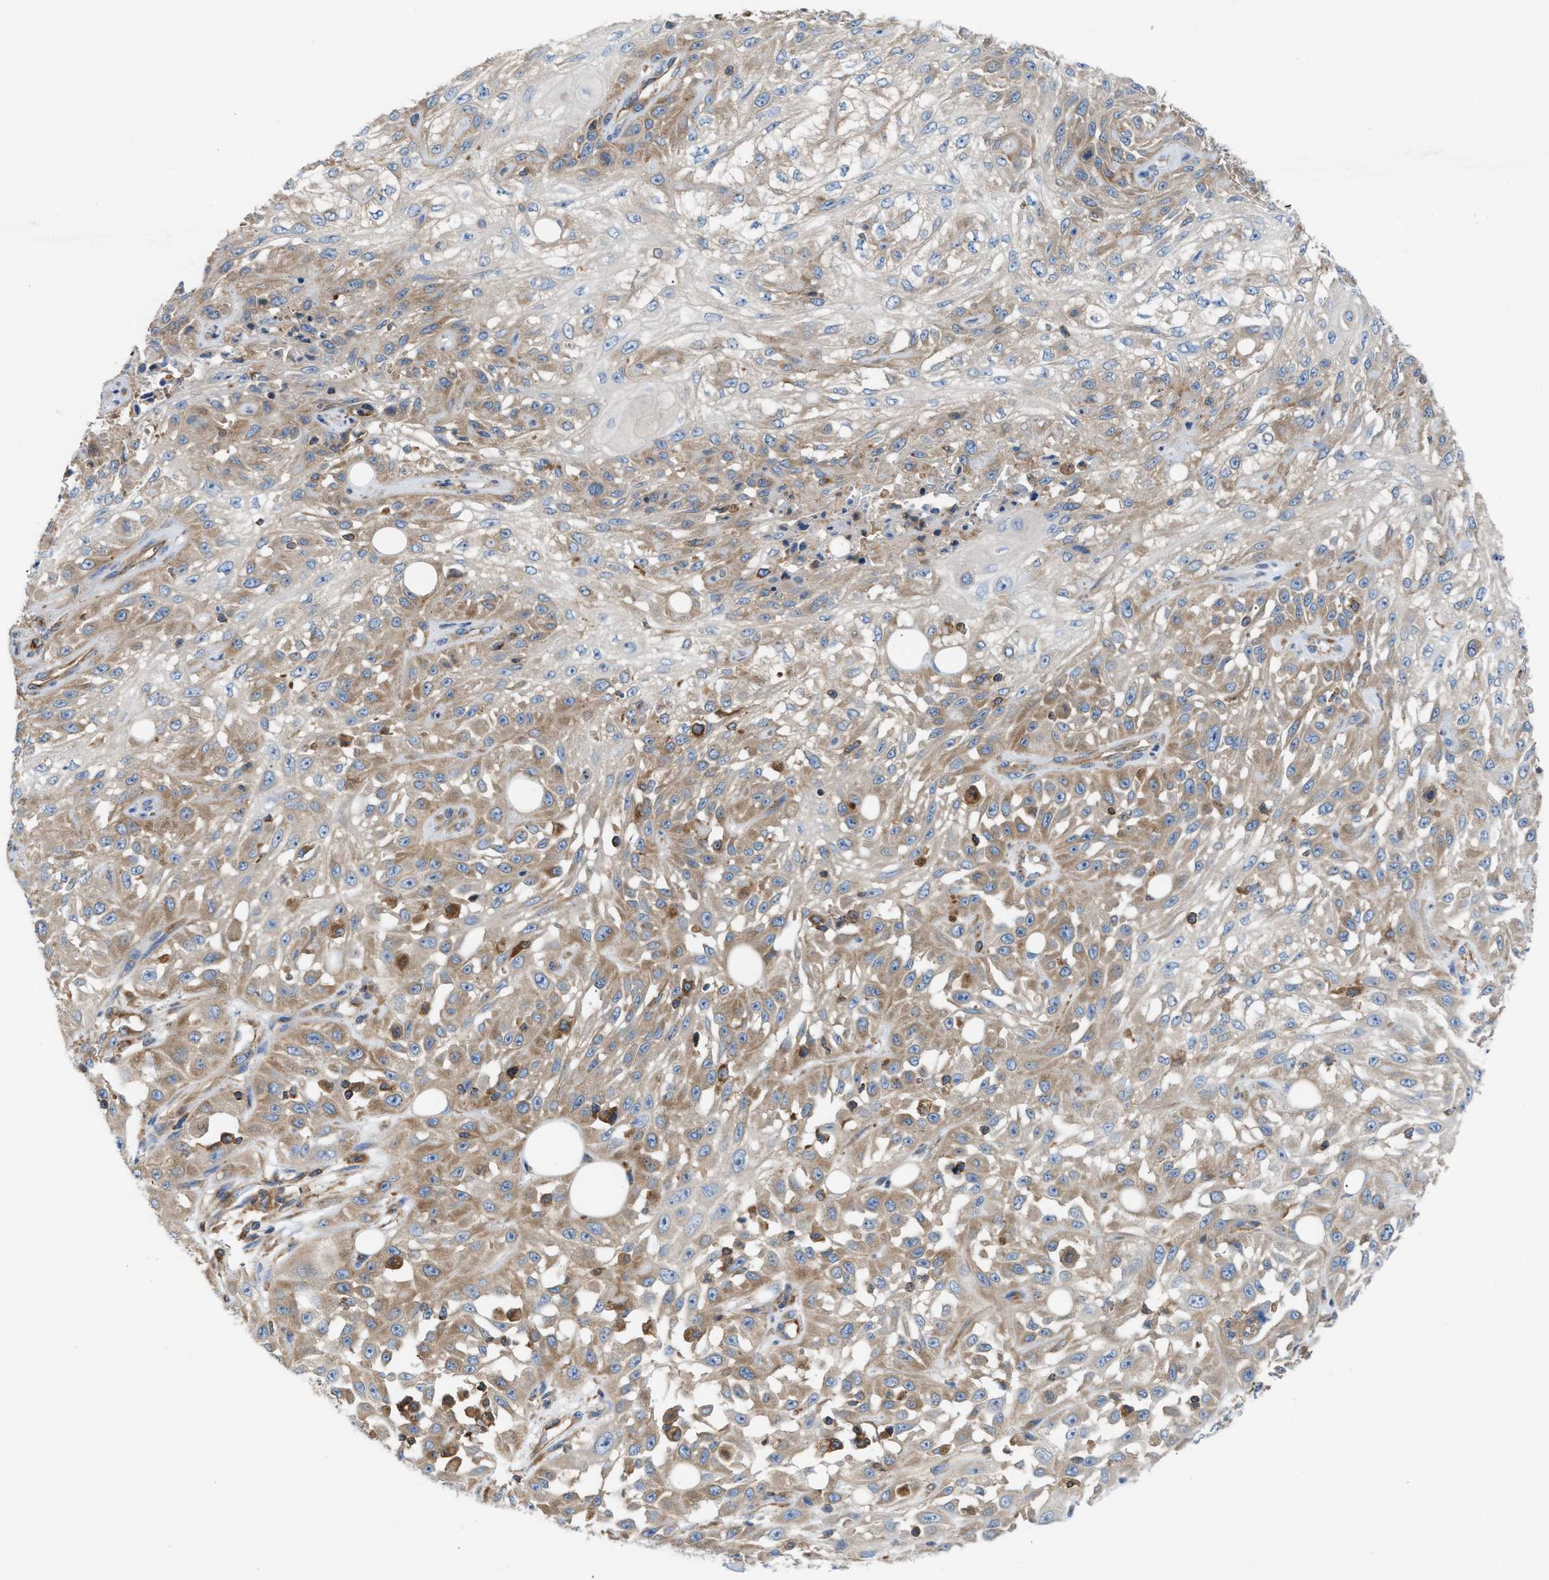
{"staining": {"intensity": "weak", "quantity": ">75%", "location": "cytoplasmic/membranous"}, "tissue": "skin cancer", "cell_type": "Tumor cells", "image_type": "cancer", "snomed": [{"axis": "morphology", "description": "Squamous cell carcinoma, NOS"}, {"axis": "morphology", "description": "Squamous cell carcinoma, metastatic, NOS"}, {"axis": "topography", "description": "Skin"}, {"axis": "topography", "description": "Lymph node"}], "caption": "Weak cytoplasmic/membranous protein expression is appreciated in approximately >75% of tumor cells in skin cancer. The staining was performed using DAB to visualize the protein expression in brown, while the nuclei were stained in blue with hematoxylin (Magnification: 20x).", "gene": "TBC1D15", "patient": {"sex": "male", "age": 75}}